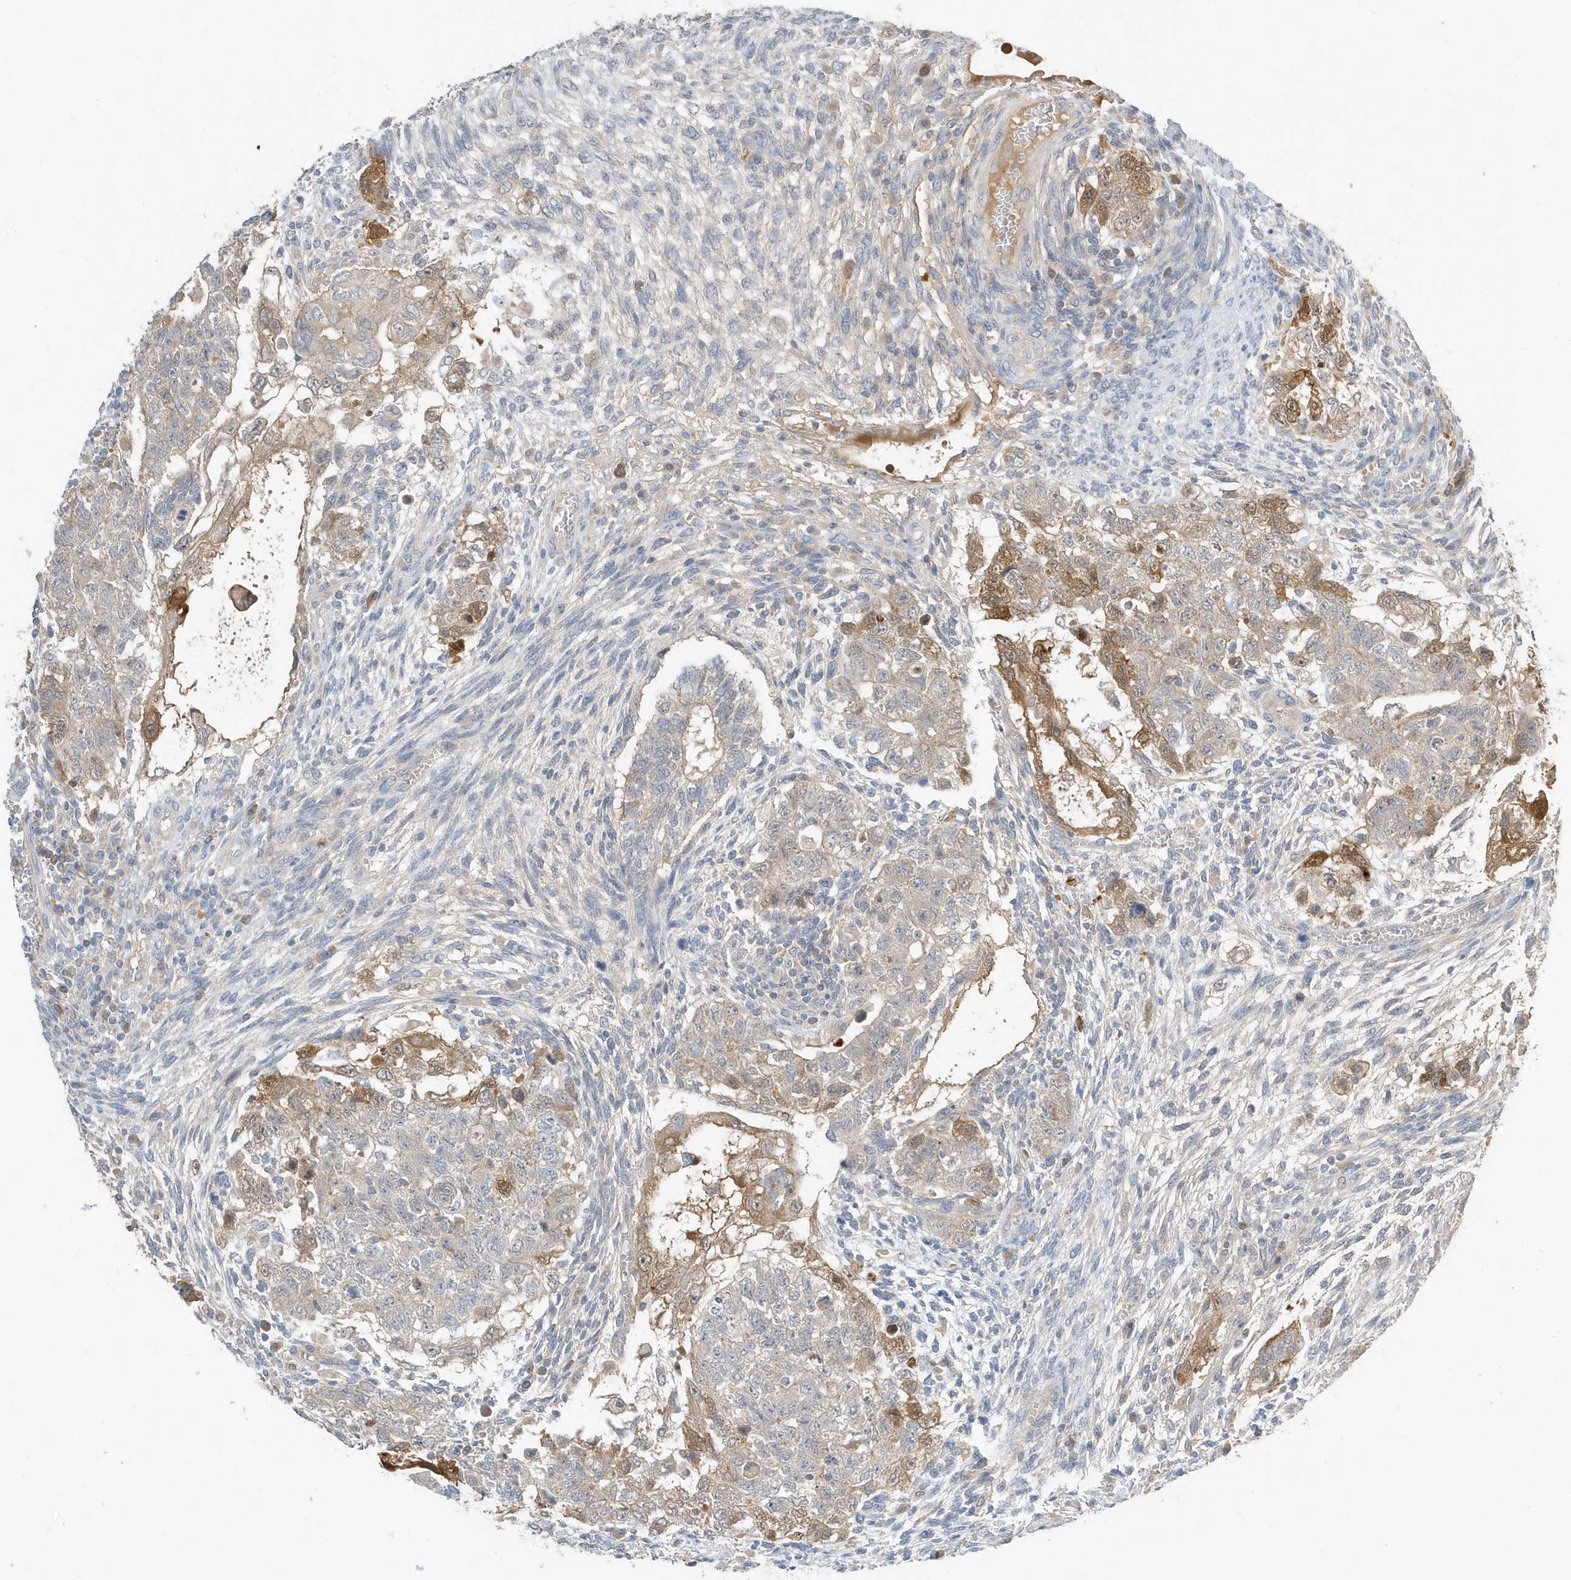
{"staining": {"intensity": "moderate", "quantity": "<25%", "location": "cytoplasmic/membranous,nuclear"}, "tissue": "testis cancer", "cell_type": "Tumor cells", "image_type": "cancer", "snomed": [{"axis": "morphology", "description": "Carcinoma, Embryonal, NOS"}, {"axis": "topography", "description": "Testis"}], "caption": "A low amount of moderate cytoplasmic/membranous and nuclear expression is seen in approximately <25% of tumor cells in testis embryonal carcinoma tissue.", "gene": "USP53", "patient": {"sex": "male", "age": 37}}